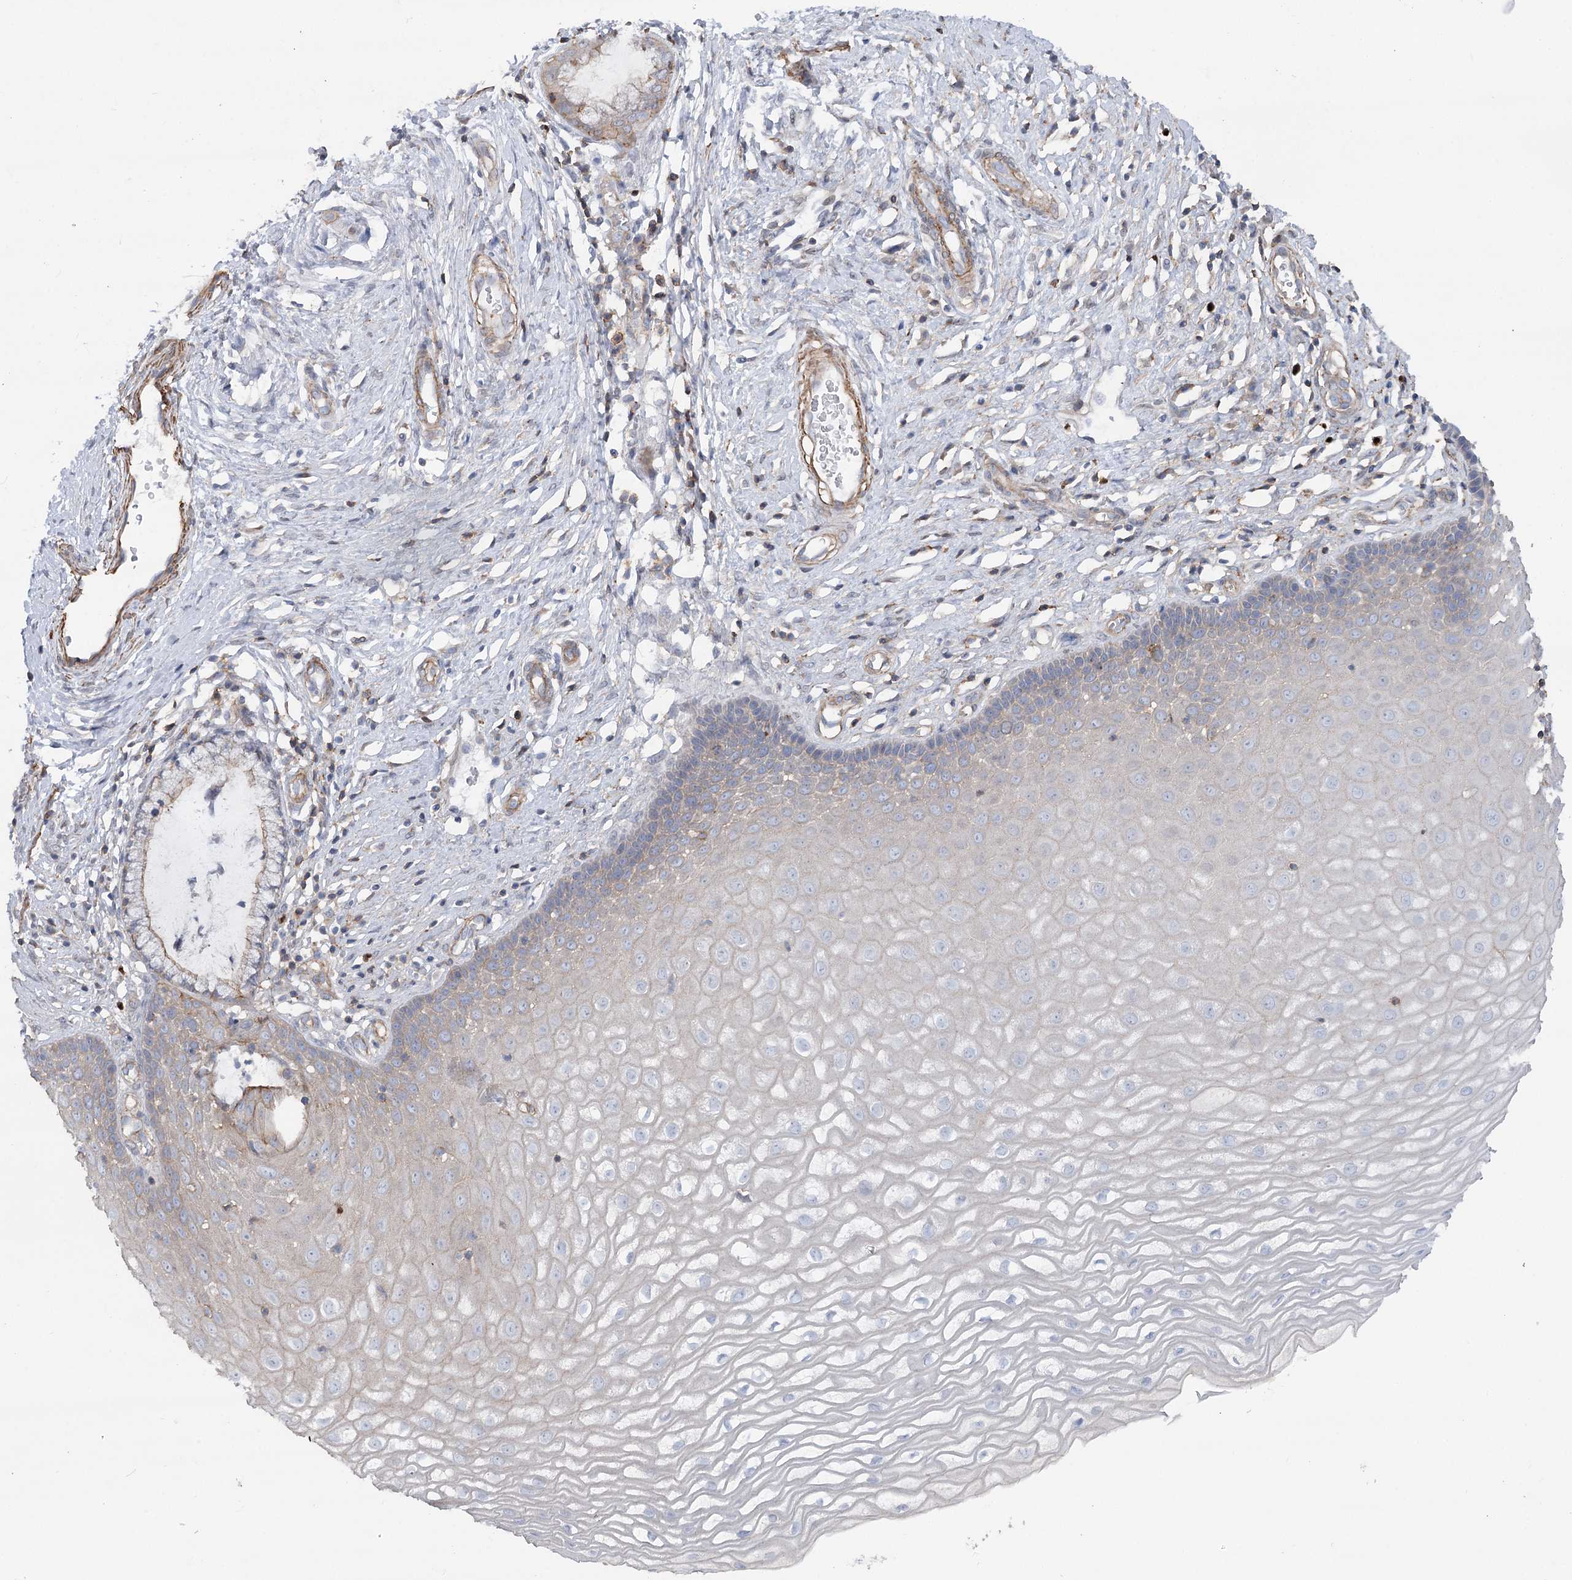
{"staining": {"intensity": "weak", "quantity": "<25%", "location": "cytoplasmic/membranous"}, "tissue": "cervix", "cell_type": "Glandular cells", "image_type": "normal", "snomed": [{"axis": "morphology", "description": "Normal tissue, NOS"}, {"axis": "topography", "description": "Cervix"}], "caption": "High power microscopy micrograph of an immunohistochemistry photomicrograph of benign cervix, revealing no significant expression in glandular cells.", "gene": "LARP1B", "patient": {"sex": "female", "age": 55}}